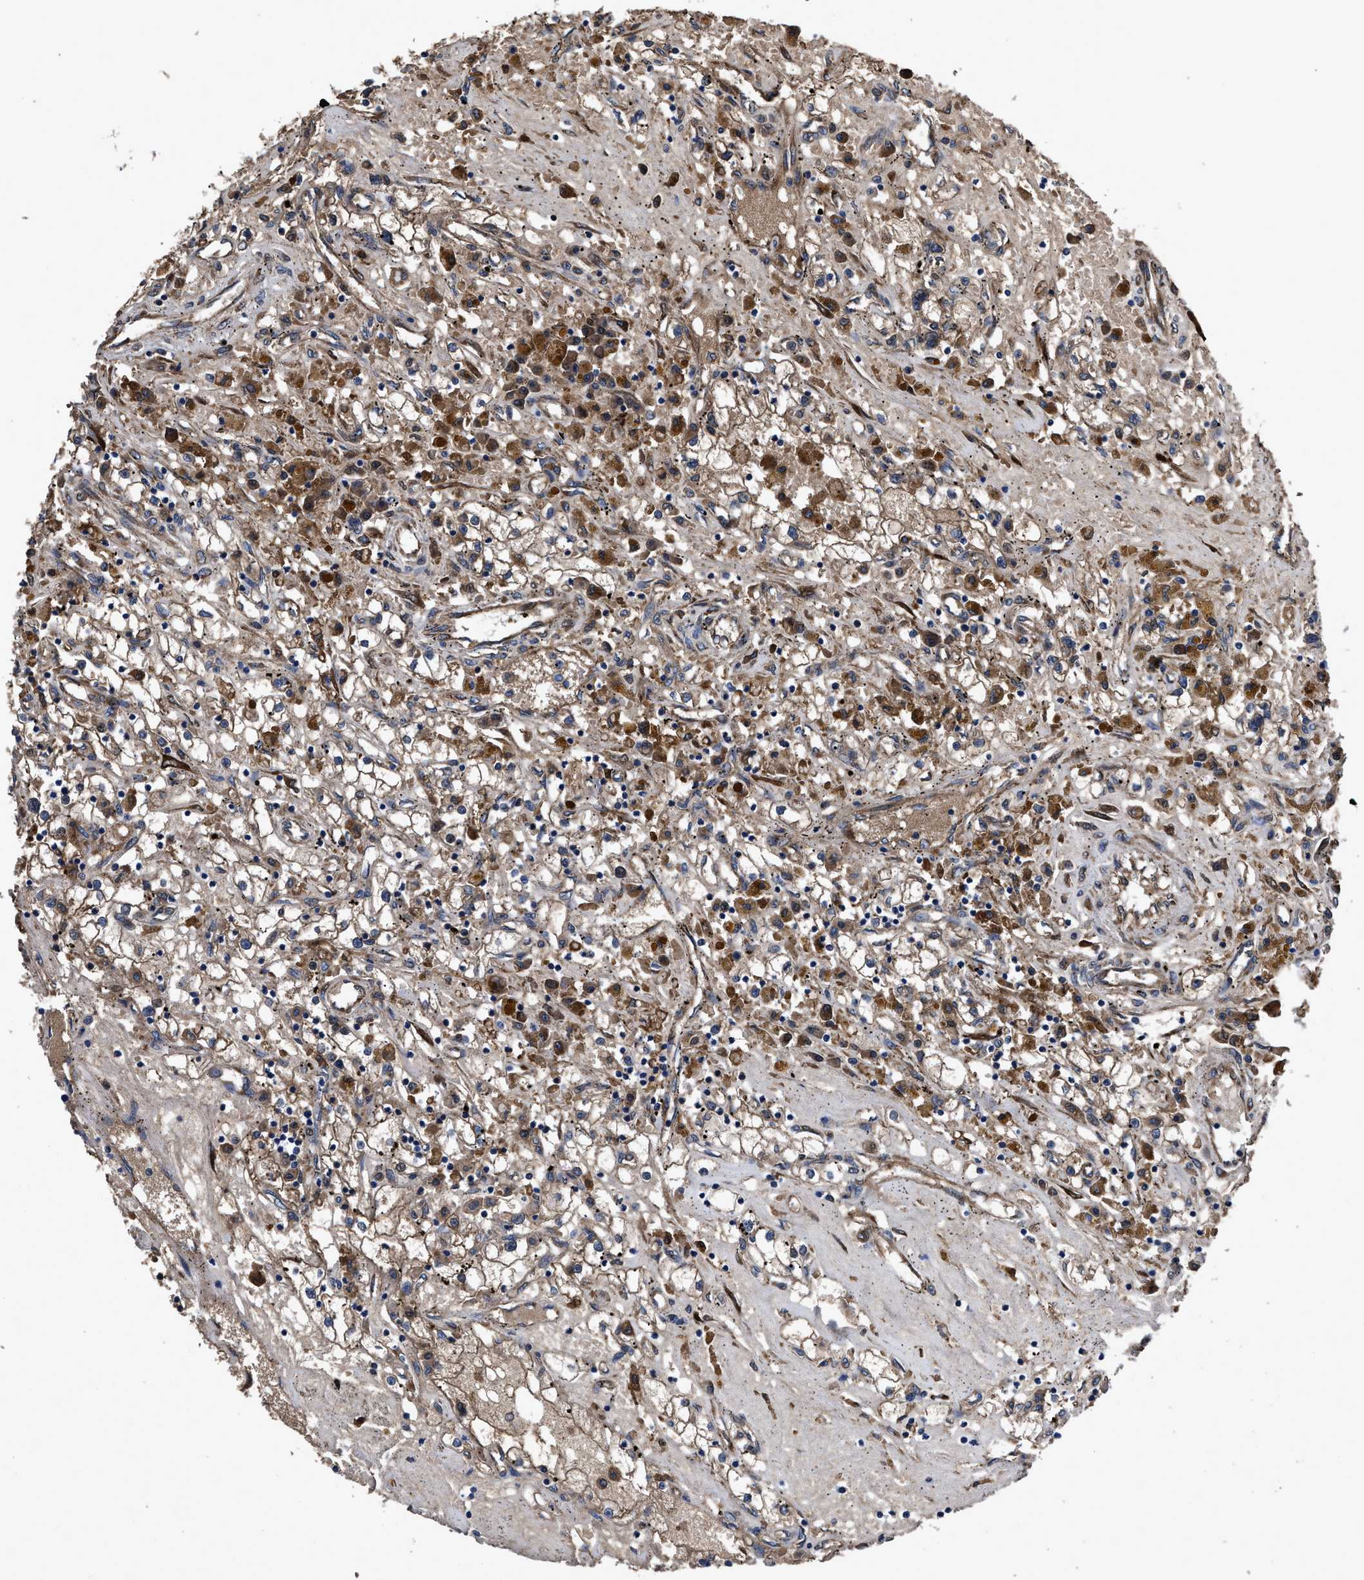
{"staining": {"intensity": "moderate", "quantity": ">75%", "location": "cytoplasmic/membranous"}, "tissue": "renal cancer", "cell_type": "Tumor cells", "image_type": "cancer", "snomed": [{"axis": "morphology", "description": "Adenocarcinoma, NOS"}, {"axis": "topography", "description": "Kidney"}], "caption": "Human renal cancer stained with a protein marker displays moderate staining in tumor cells.", "gene": "IDNK", "patient": {"sex": "male", "age": 56}}